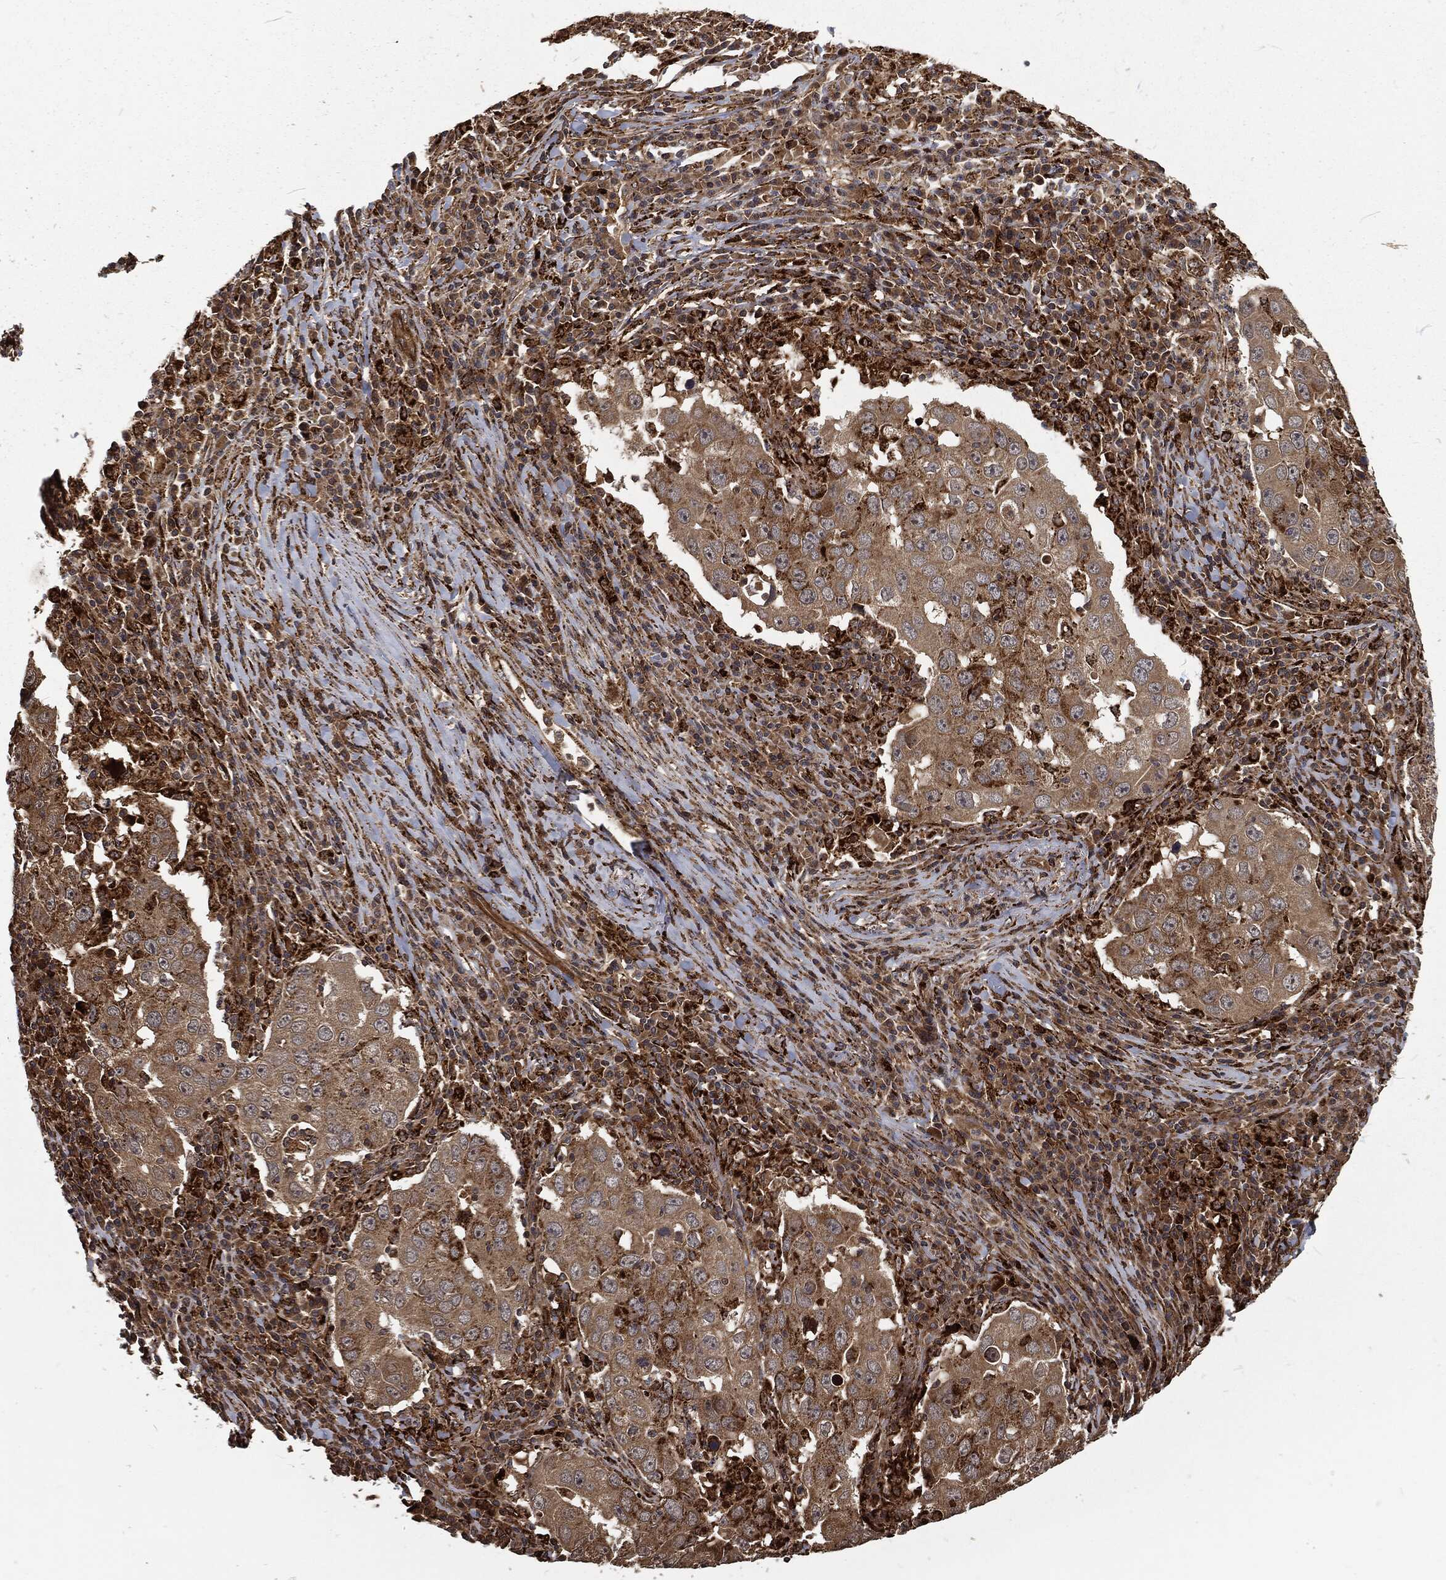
{"staining": {"intensity": "moderate", "quantity": ">75%", "location": "cytoplasmic/membranous"}, "tissue": "lung cancer", "cell_type": "Tumor cells", "image_type": "cancer", "snomed": [{"axis": "morphology", "description": "Adenocarcinoma, NOS"}, {"axis": "topography", "description": "Lung"}], "caption": "High-magnification brightfield microscopy of lung adenocarcinoma stained with DAB (brown) and counterstained with hematoxylin (blue). tumor cells exhibit moderate cytoplasmic/membranous expression is present in approximately>75% of cells.", "gene": "RFTN1", "patient": {"sex": "male", "age": 73}}